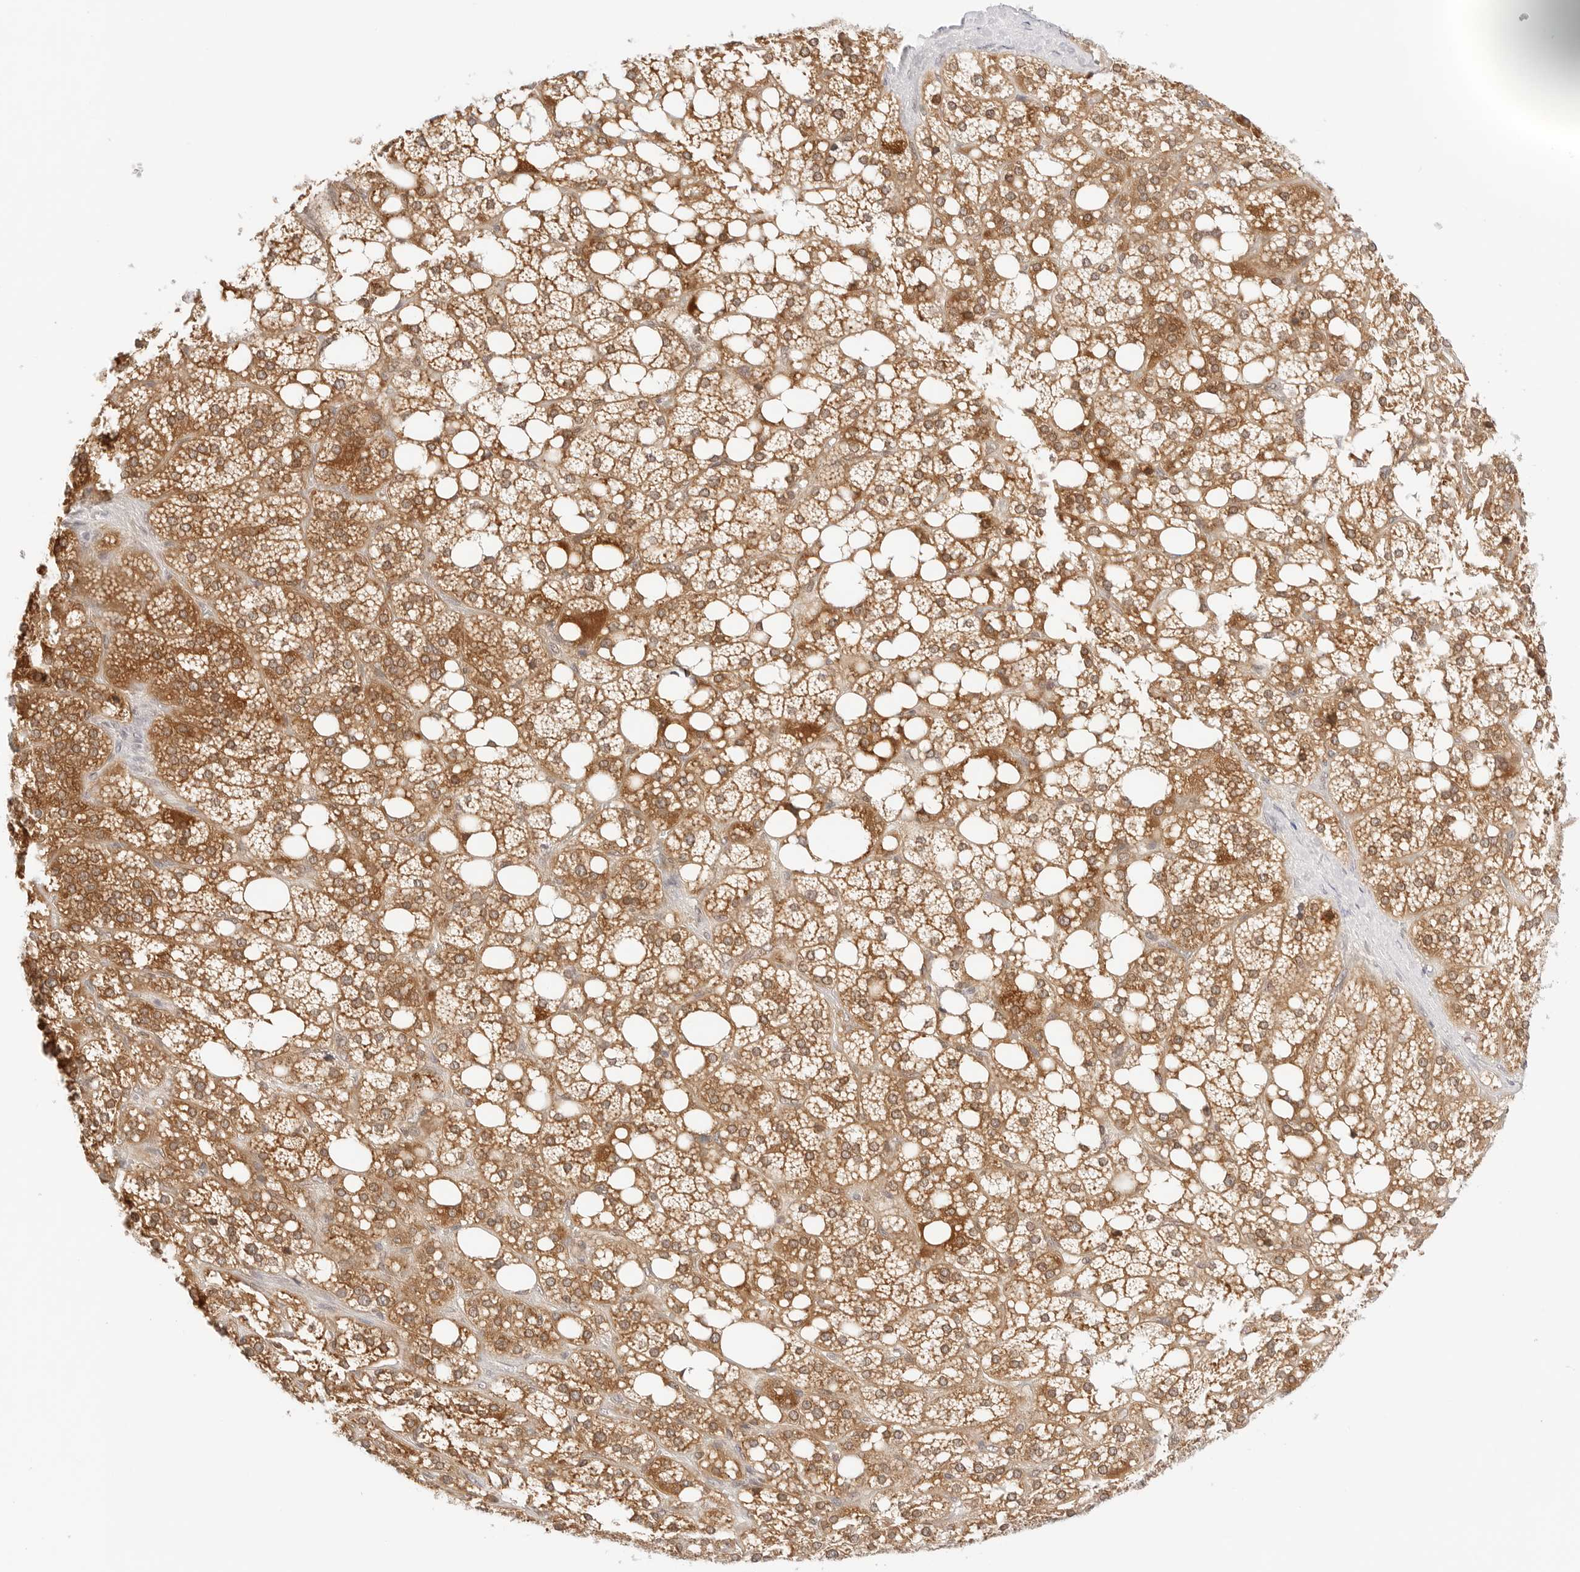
{"staining": {"intensity": "moderate", "quantity": ">75%", "location": "cytoplasmic/membranous"}, "tissue": "adrenal gland", "cell_type": "Glandular cells", "image_type": "normal", "snomed": [{"axis": "morphology", "description": "Normal tissue, NOS"}, {"axis": "topography", "description": "Adrenal gland"}], "caption": "IHC (DAB (3,3'-diaminobenzidine)) staining of benign adrenal gland displays moderate cytoplasmic/membranous protein staining in approximately >75% of glandular cells.", "gene": "ERO1B", "patient": {"sex": "female", "age": 59}}